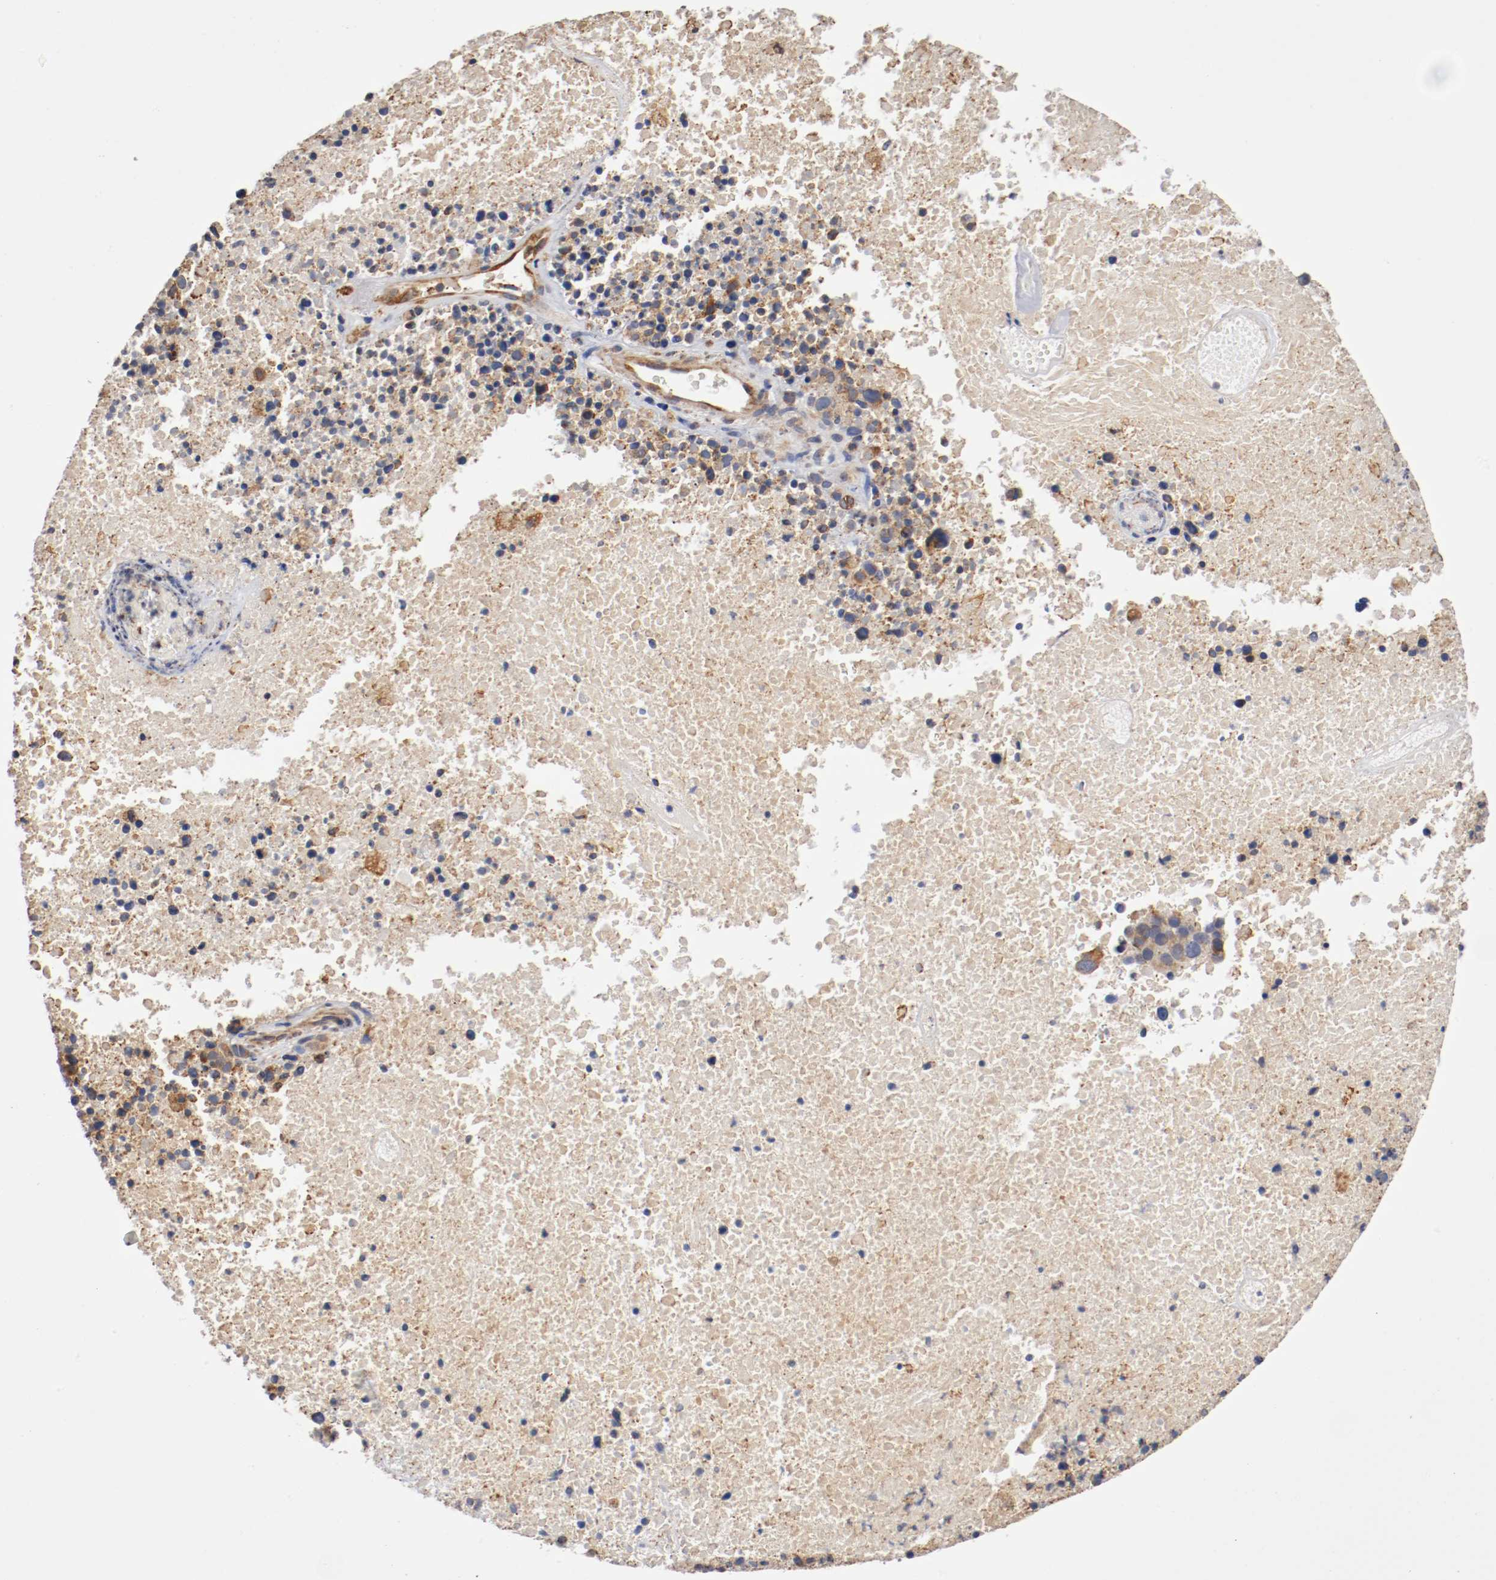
{"staining": {"intensity": "weak", "quantity": ">75%", "location": "cytoplasmic/membranous"}, "tissue": "melanoma", "cell_type": "Tumor cells", "image_type": "cancer", "snomed": [{"axis": "morphology", "description": "Malignant melanoma, Metastatic site"}, {"axis": "topography", "description": "Cerebral cortex"}], "caption": "A brown stain labels weak cytoplasmic/membranous positivity of a protein in melanoma tumor cells.", "gene": "TNFSF13", "patient": {"sex": "female", "age": 52}}